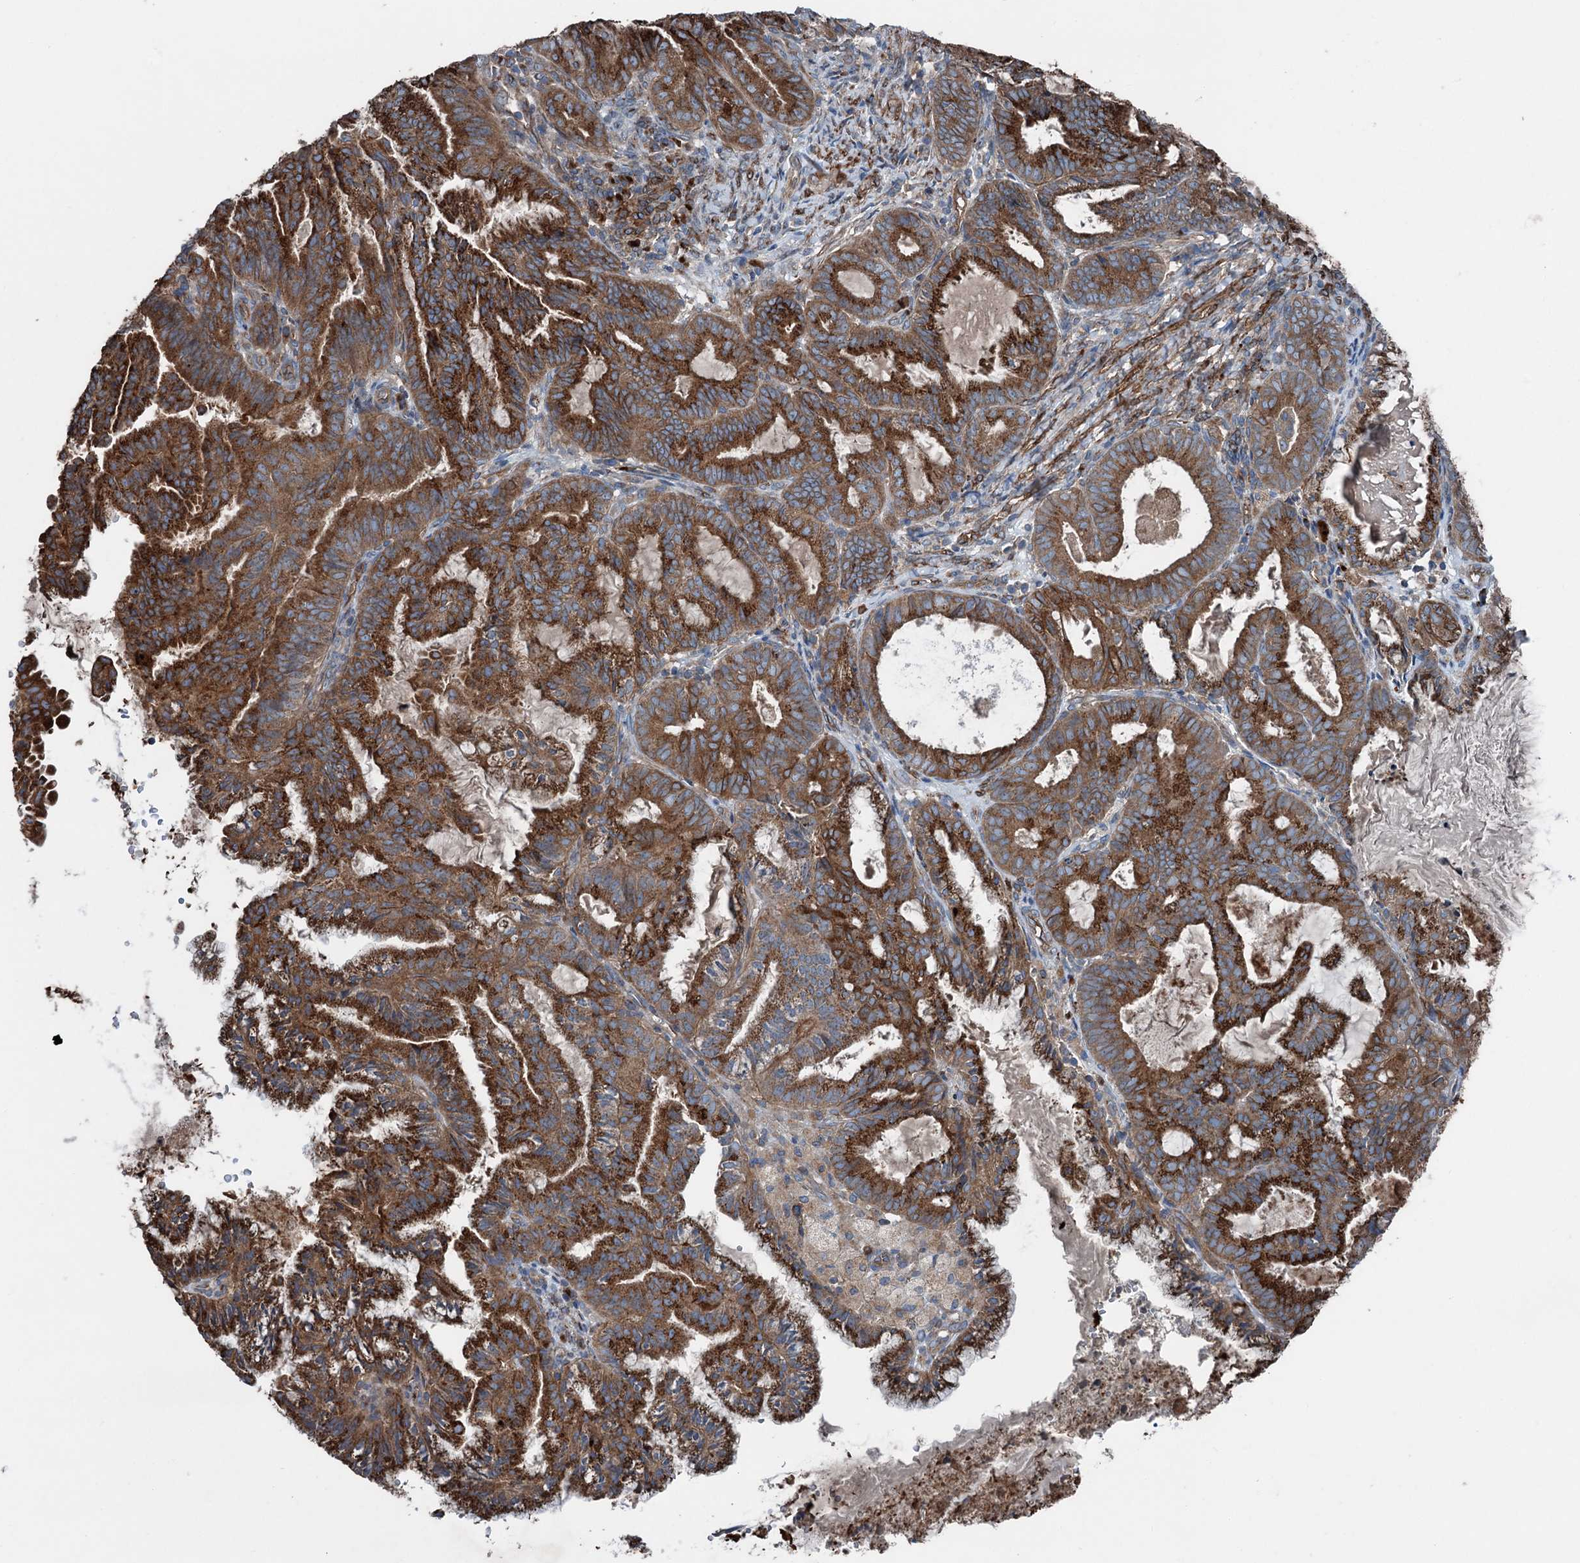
{"staining": {"intensity": "strong", "quantity": ">75%", "location": "cytoplasmic/membranous"}, "tissue": "endometrial cancer", "cell_type": "Tumor cells", "image_type": "cancer", "snomed": [{"axis": "morphology", "description": "Adenocarcinoma, NOS"}, {"axis": "topography", "description": "Endometrium"}], "caption": "The micrograph shows immunohistochemical staining of endometrial cancer (adenocarcinoma). There is strong cytoplasmic/membranous staining is appreciated in approximately >75% of tumor cells. Nuclei are stained in blue.", "gene": "CALCOCO1", "patient": {"sex": "female", "age": 86}}